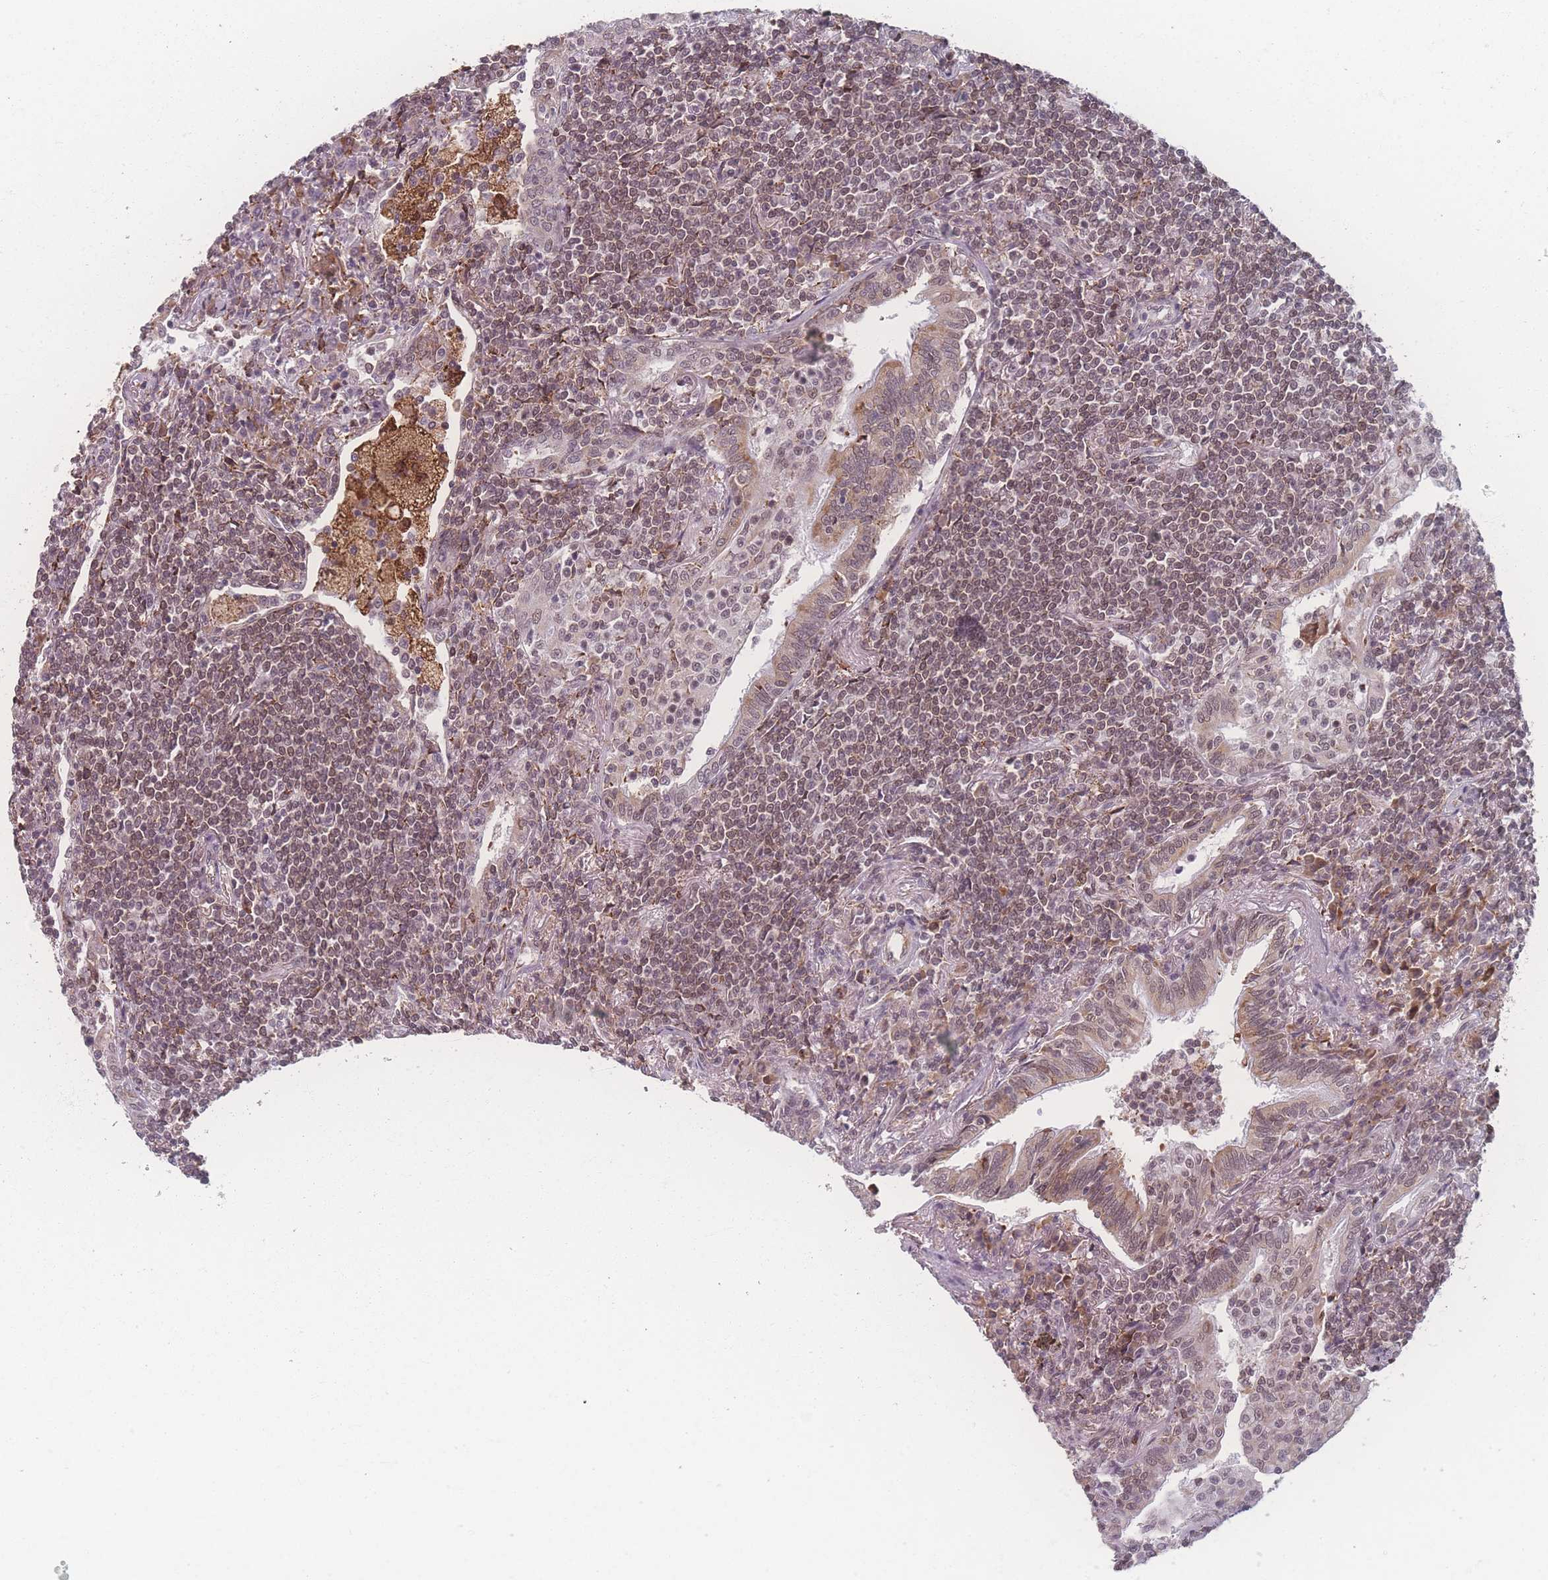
{"staining": {"intensity": "moderate", "quantity": ">75%", "location": "nuclear"}, "tissue": "lymphoma", "cell_type": "Tumor cells", "image_type": "cancer", "snomed": [{"axis": "morphology", "description": "Malignant lymphoma, non-Hodgkin's type, Low grade"}, {"axis": "topography", "description": "Lung"}], "caption": "A brown stain highlights moderate nuclear staining of a protein in lymphoma tumor cells.", "gene": "ZC3H13", "patient": {"sex": "female", "age": 71}}